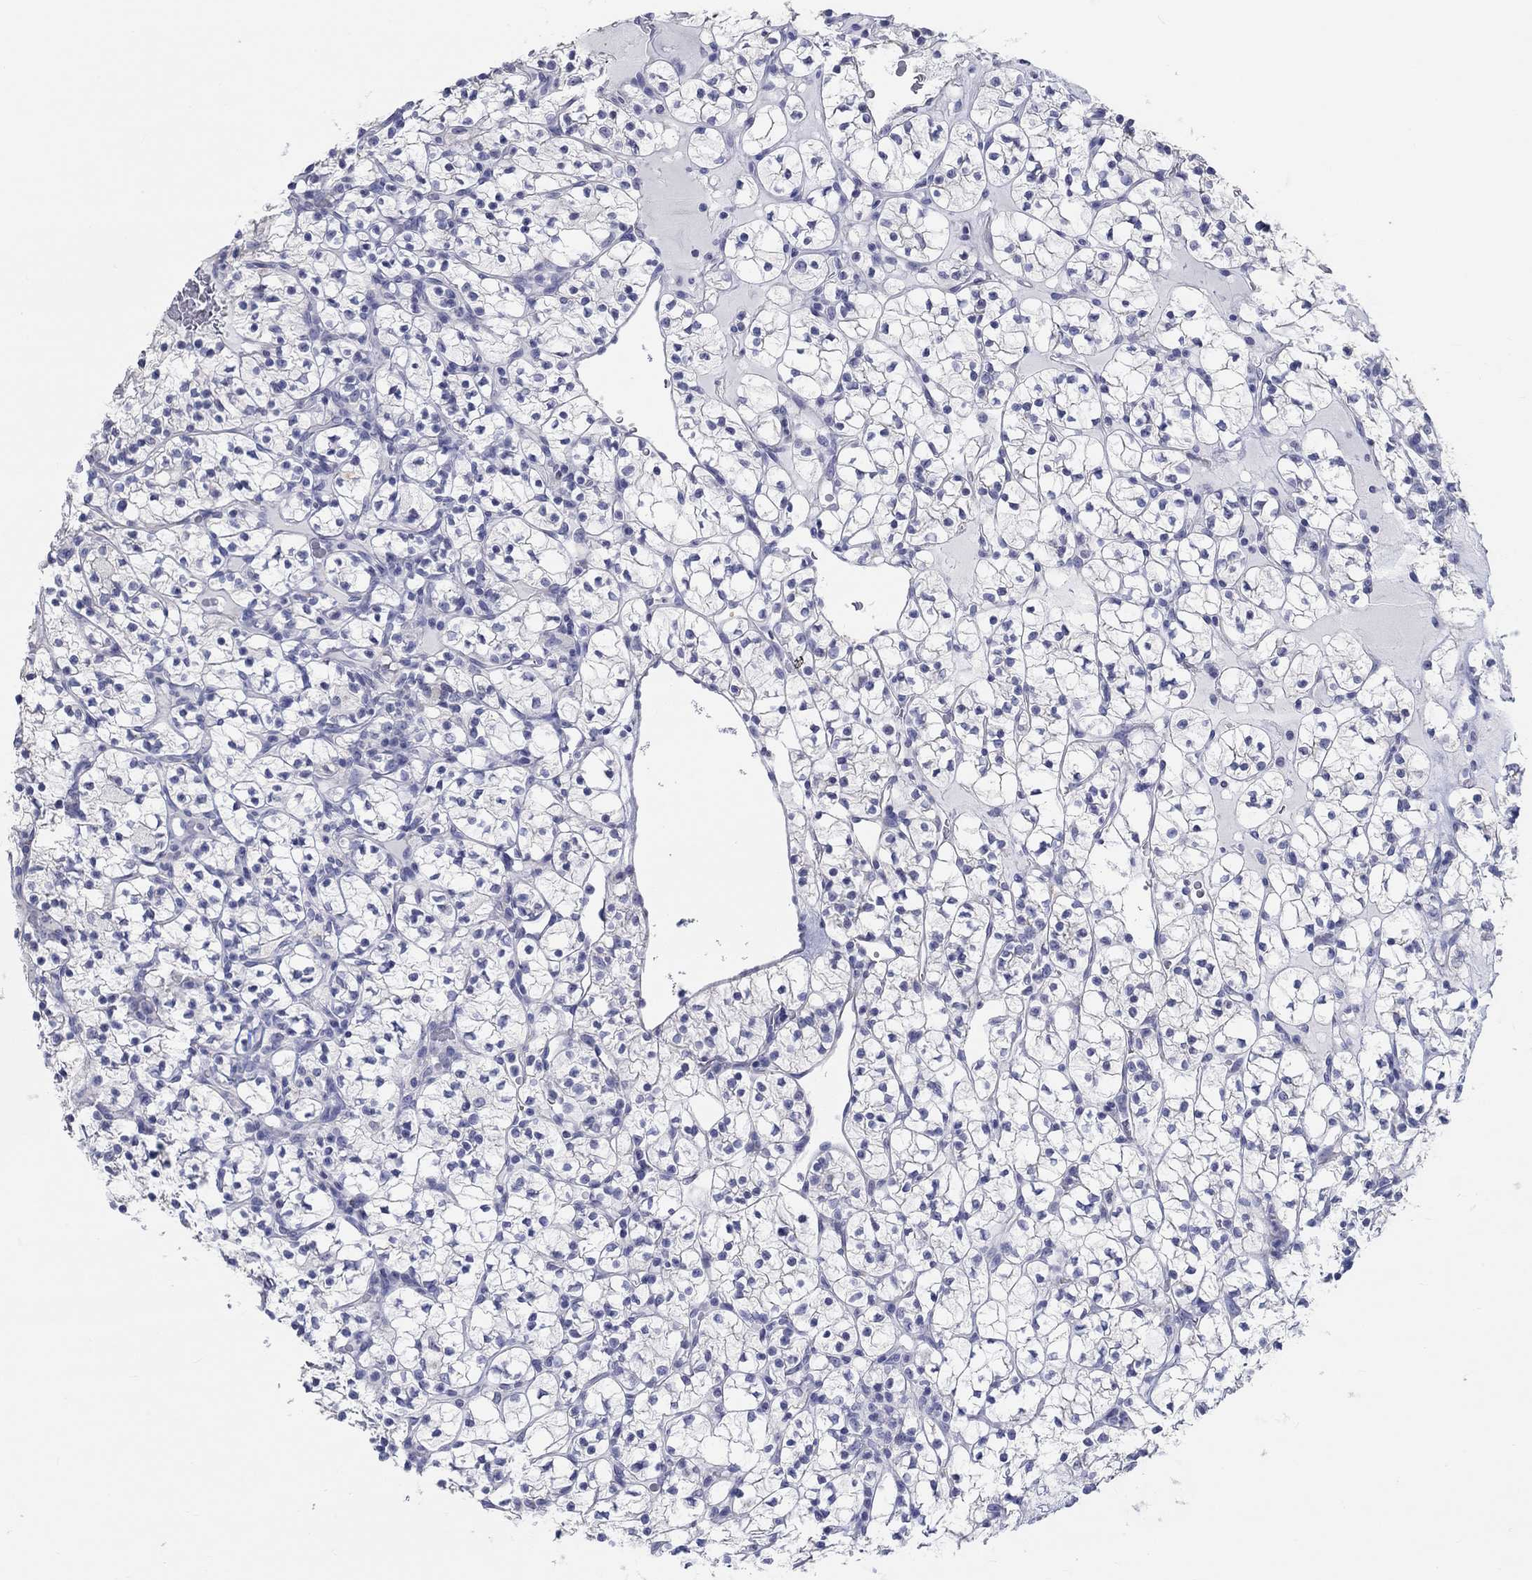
{"staining": {"intensity": "negative", "quantity": "none", "location": "none"}, "tissue": "renal cancer", "cell_type": "Tumor cells", "image_type": "cancer", "snomed": [{"axis": "morphology", "description": "Adenocarcinoma, NOS"}, {"axis": "topography", "description": "Kidney"}], "caption": "Human renal adenocarcinoma stained for a protein using IHC shows no positivity in tumor cells.", "gene": "LRRC4C", "patient": {"sex": "female", "age": 89}}